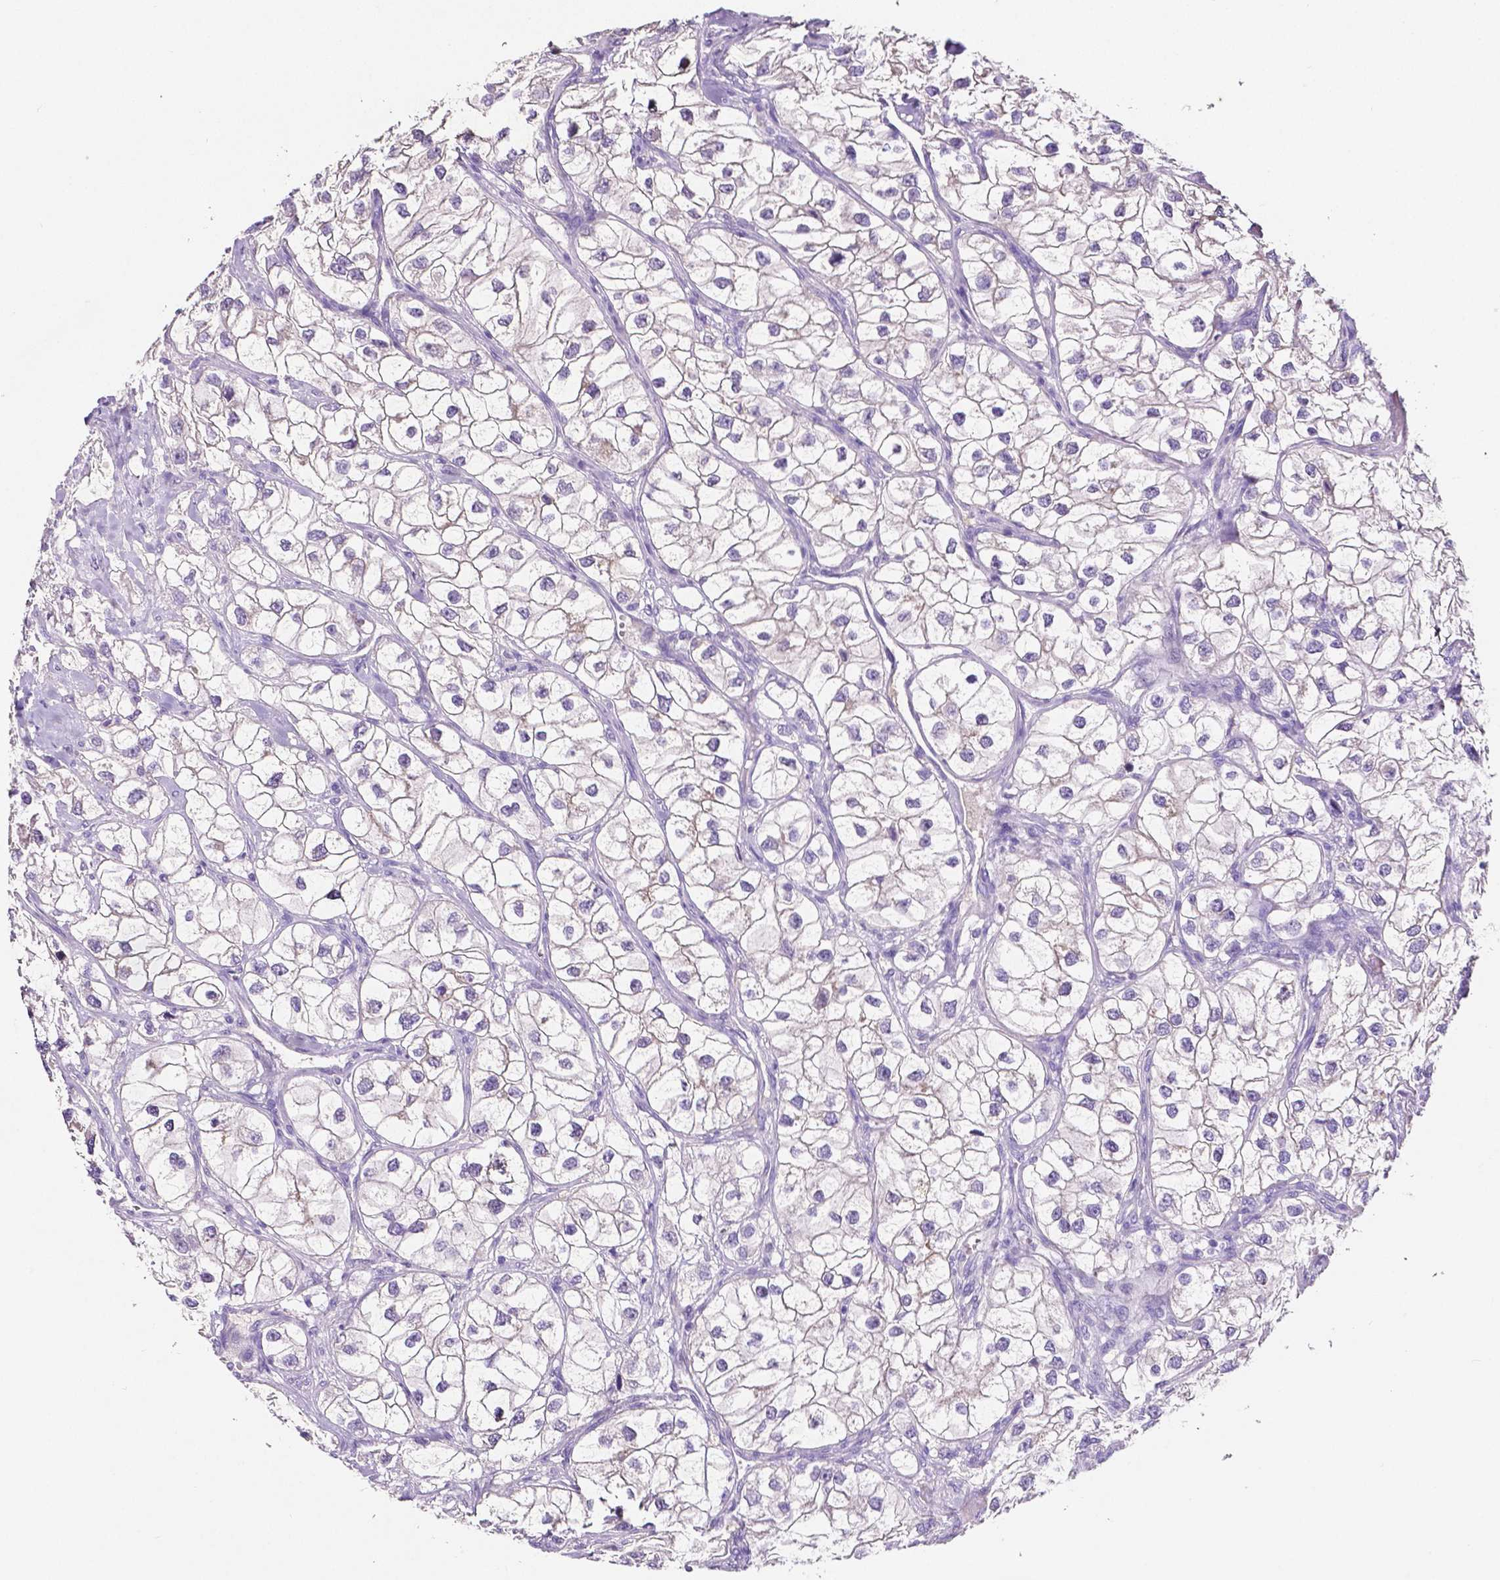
{"staining": {"intensity": "negative", "quantity": "none", "location": "none"}, "tissue": "renal cancer", "cell_type": "Tumor cells", "image_type": "cancer", "snomed": [{"axis": "morphology", "description": "Adenocarcinoma, NOS"}, {"axis": "topography", "description": "Kidney"}], "caption": "Tumor cells show no significant protein positivity in renal cancer (adenocarcinoma).", "gene": "SLC22A2", "patient": {"sex": "male", "age": 59}}